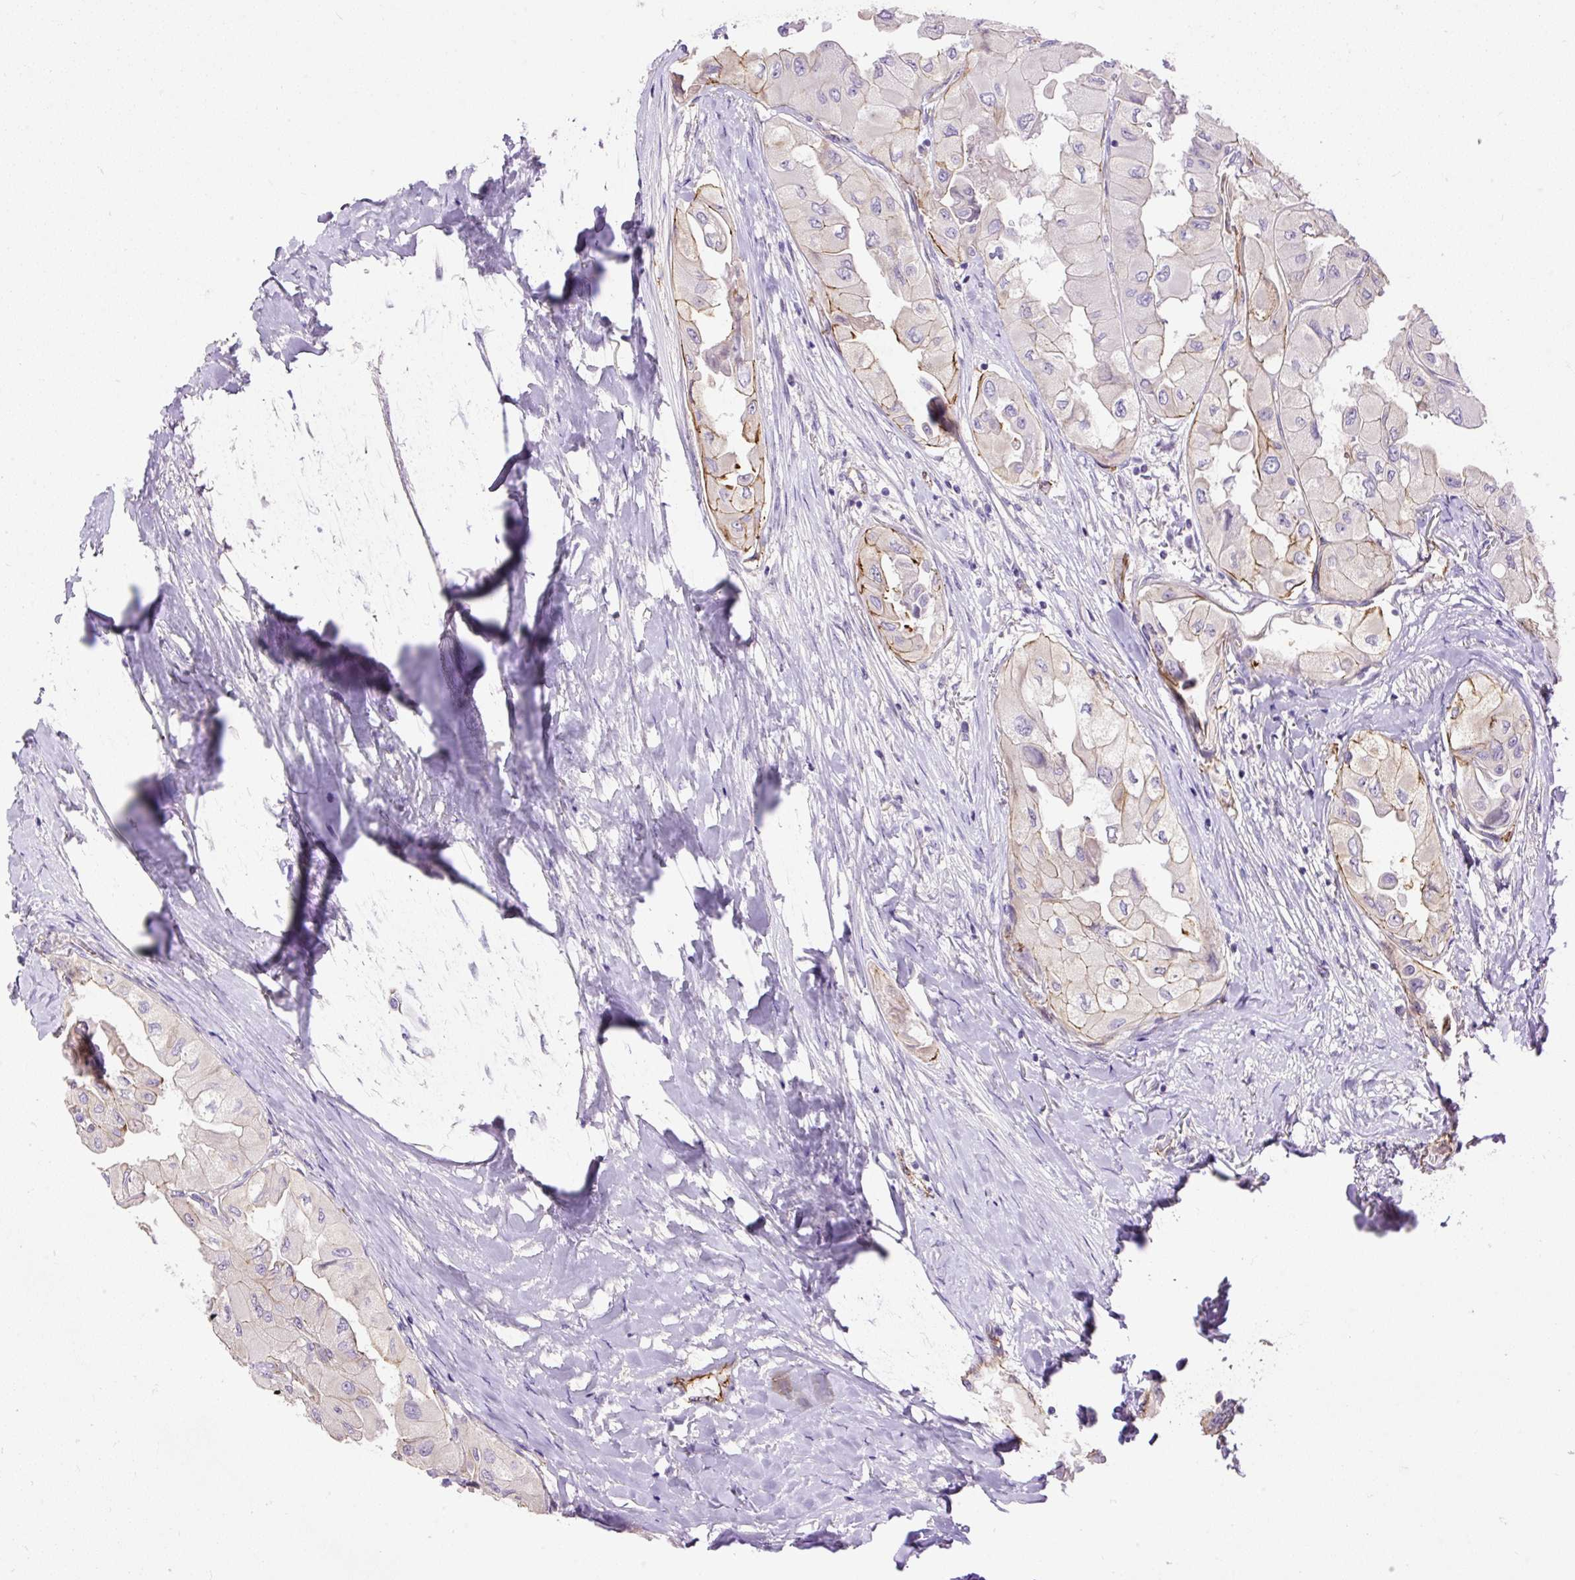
{"staining": {"intensity": "negative", "quantity": "none", "location": "none"}, "tissue": "thyroid cancer", "cell_type": "Tumor cells", "image_type": "cancer", "snomed": [{"axis": "morphology", "description": "Normal tissue, NOS"}, {"axis": "morphology", "description": "Papillary adenocarcinoma, NOS"}, {"axis": "topography", "description": "Thyroid gland"}], "caption": "Immunohistochemistry (IHC) of human thyroid papillary adenocarcinoma reveals no staining in tumor cells. (Brightfield microscopy of DAB immunohistochemistry (IHC) at high magnification).", "gene": "MAGEB16", "patient": {"sex": "female", "age": 59}}